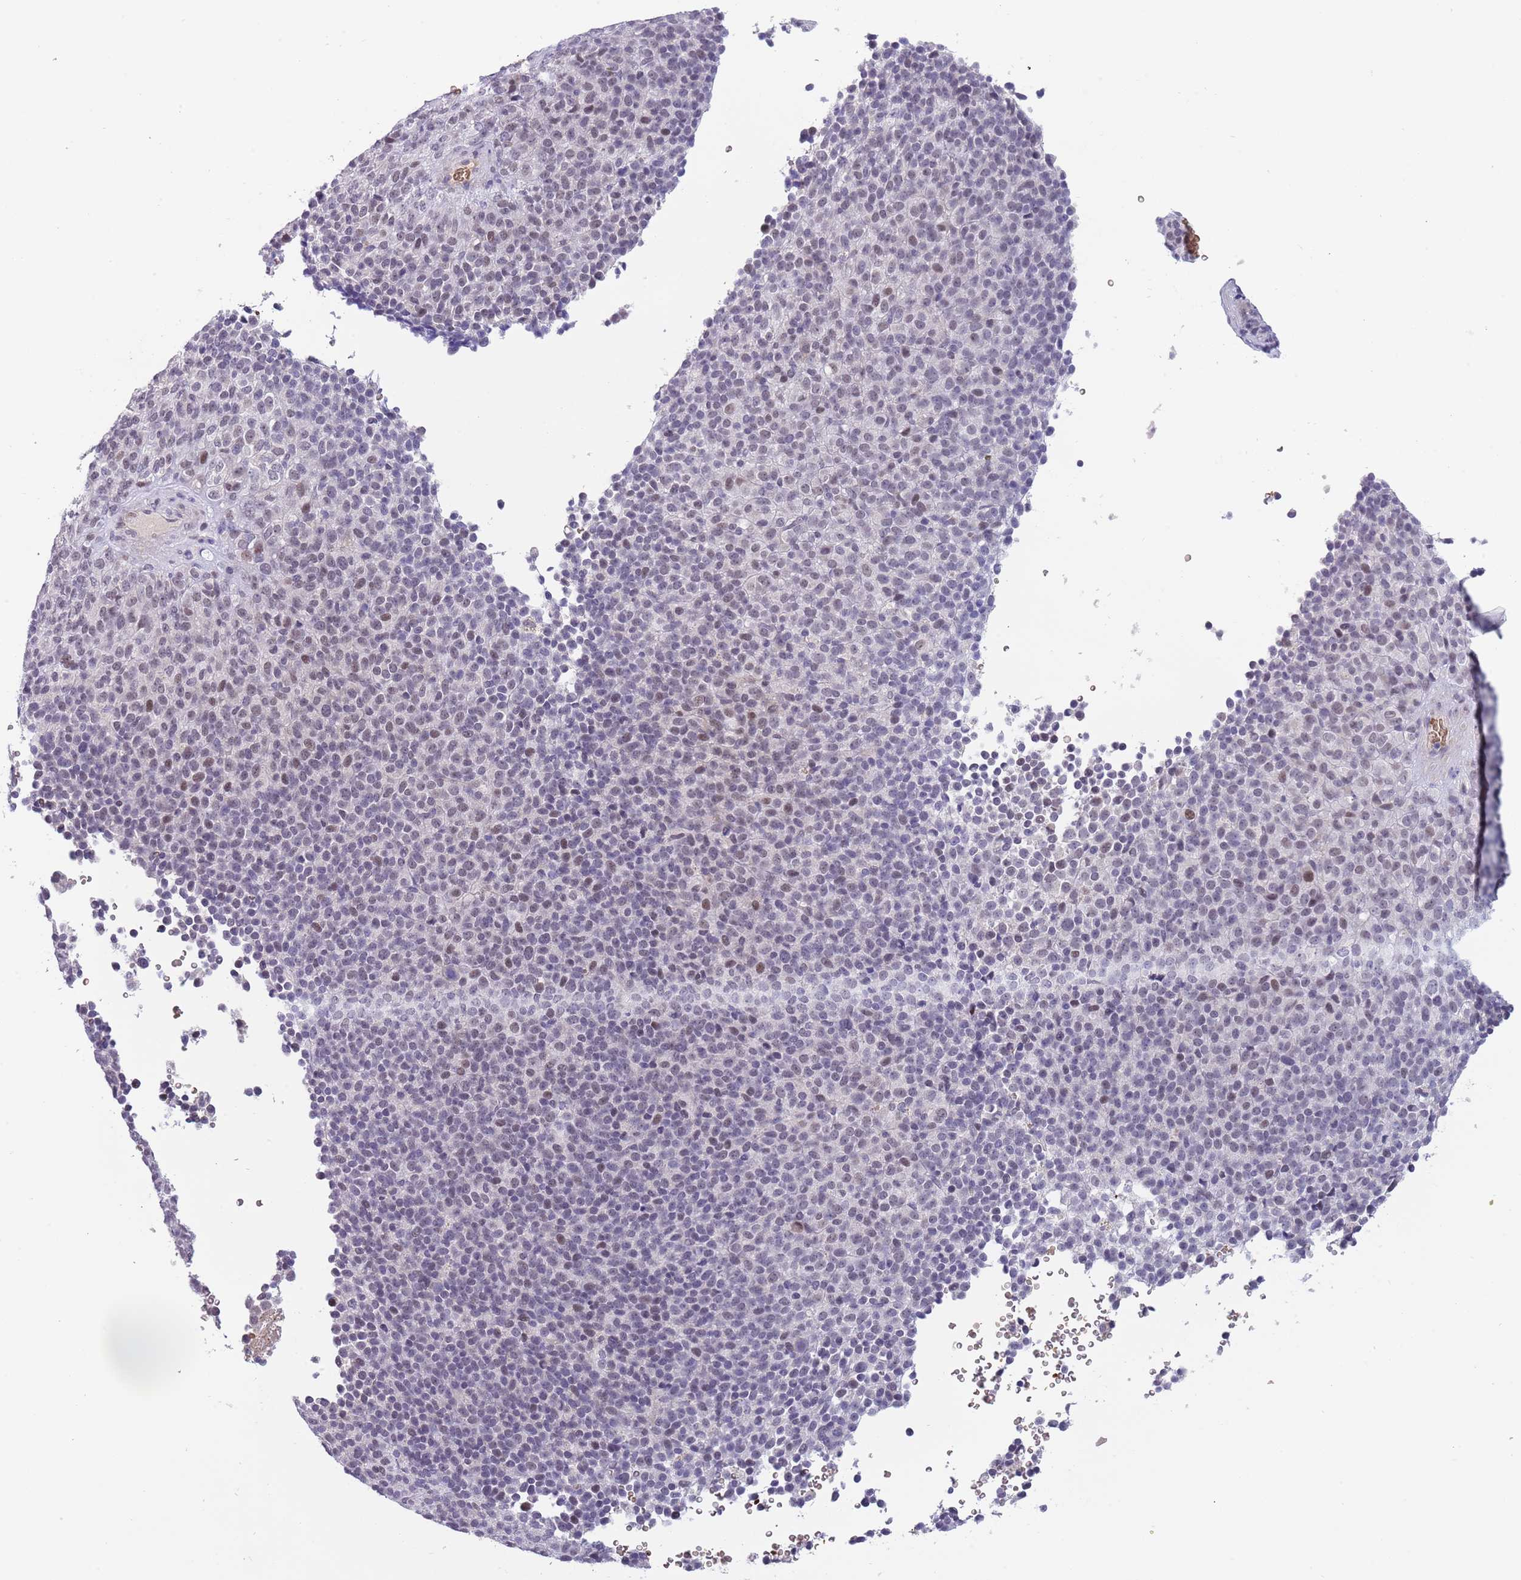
{"staining": {"intensity": "weak", "quantity": "25%-75%", "location": "nuclear"}, "tissue": "melanoma", "cell_type": "Tumor cells", "image_type": "cancer", "snomed": [{"axis": "morphology", "description": "Malignant melanoma, Metastatic site"}, {"axis": "topography", "description": "Brain"}], "caption": "Malignant melanoma (metastatic site) stained with a brown dye displays weak nuclear positive staining in approximately 25%-75% of tumor cells.", "gene": "LYPD6B", "patient": {"sex": "female", "age": 56}}